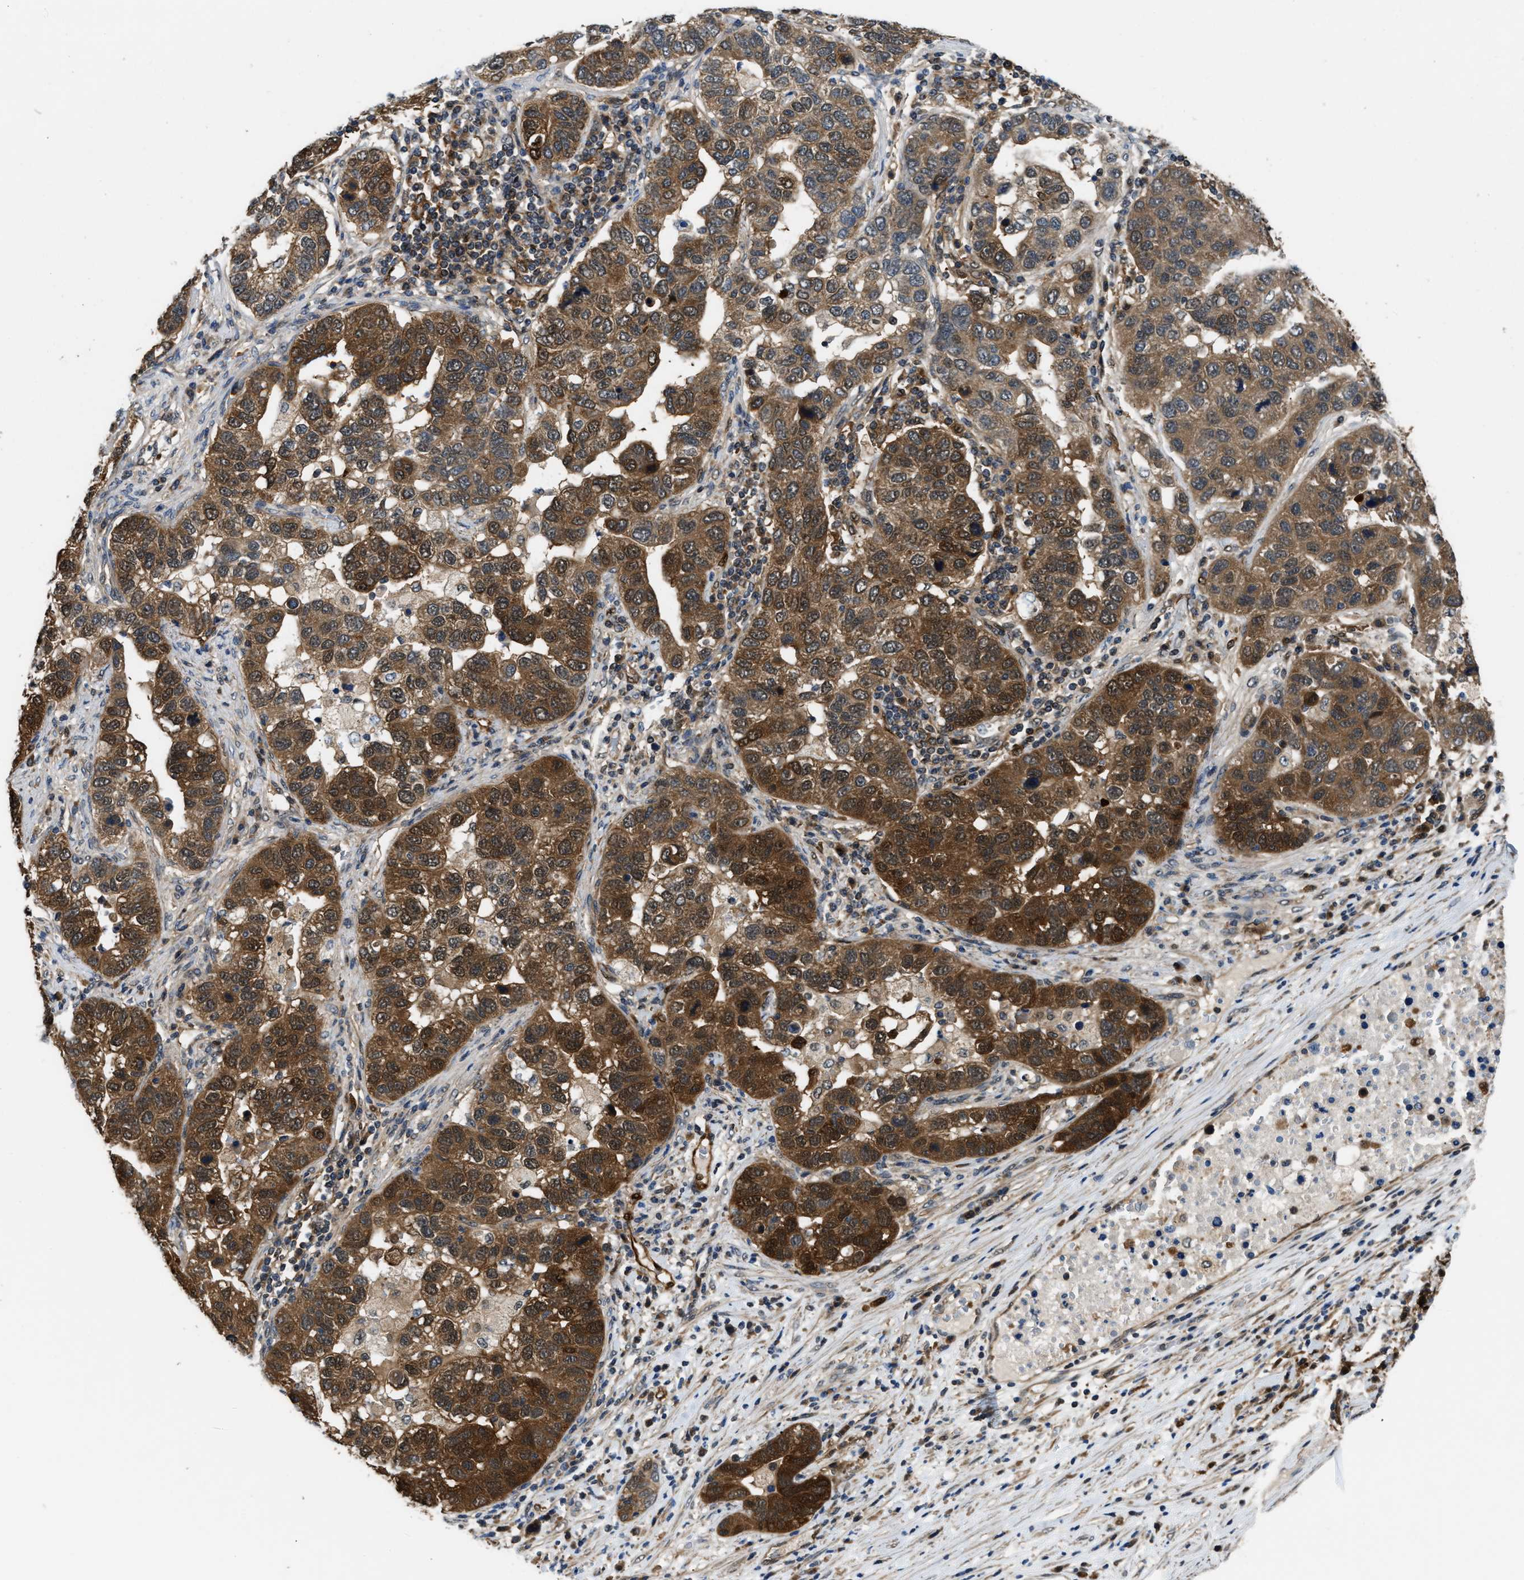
{"staining": {"intensity": "moderate", "quantity": ">75%", "location": "cytoplasmic/membranous"}, "tissue": "pancreatic cancer", "cell_type": "Tumor cells", "image_type": "cancer", "snomed": [{"axis": "morphology", "description": "Adenocarcinoma, NOS"}, {"axis": "topography", "description": "Pancreas"}], "caption": "Brown immunohistochemical staining in pancreatic cancer exhibits moderate cytoplasmic/membranous staining in about >75% of tumor cells.", "gene": "PPA1", "patient": {"sex": "female", "age": 61}}